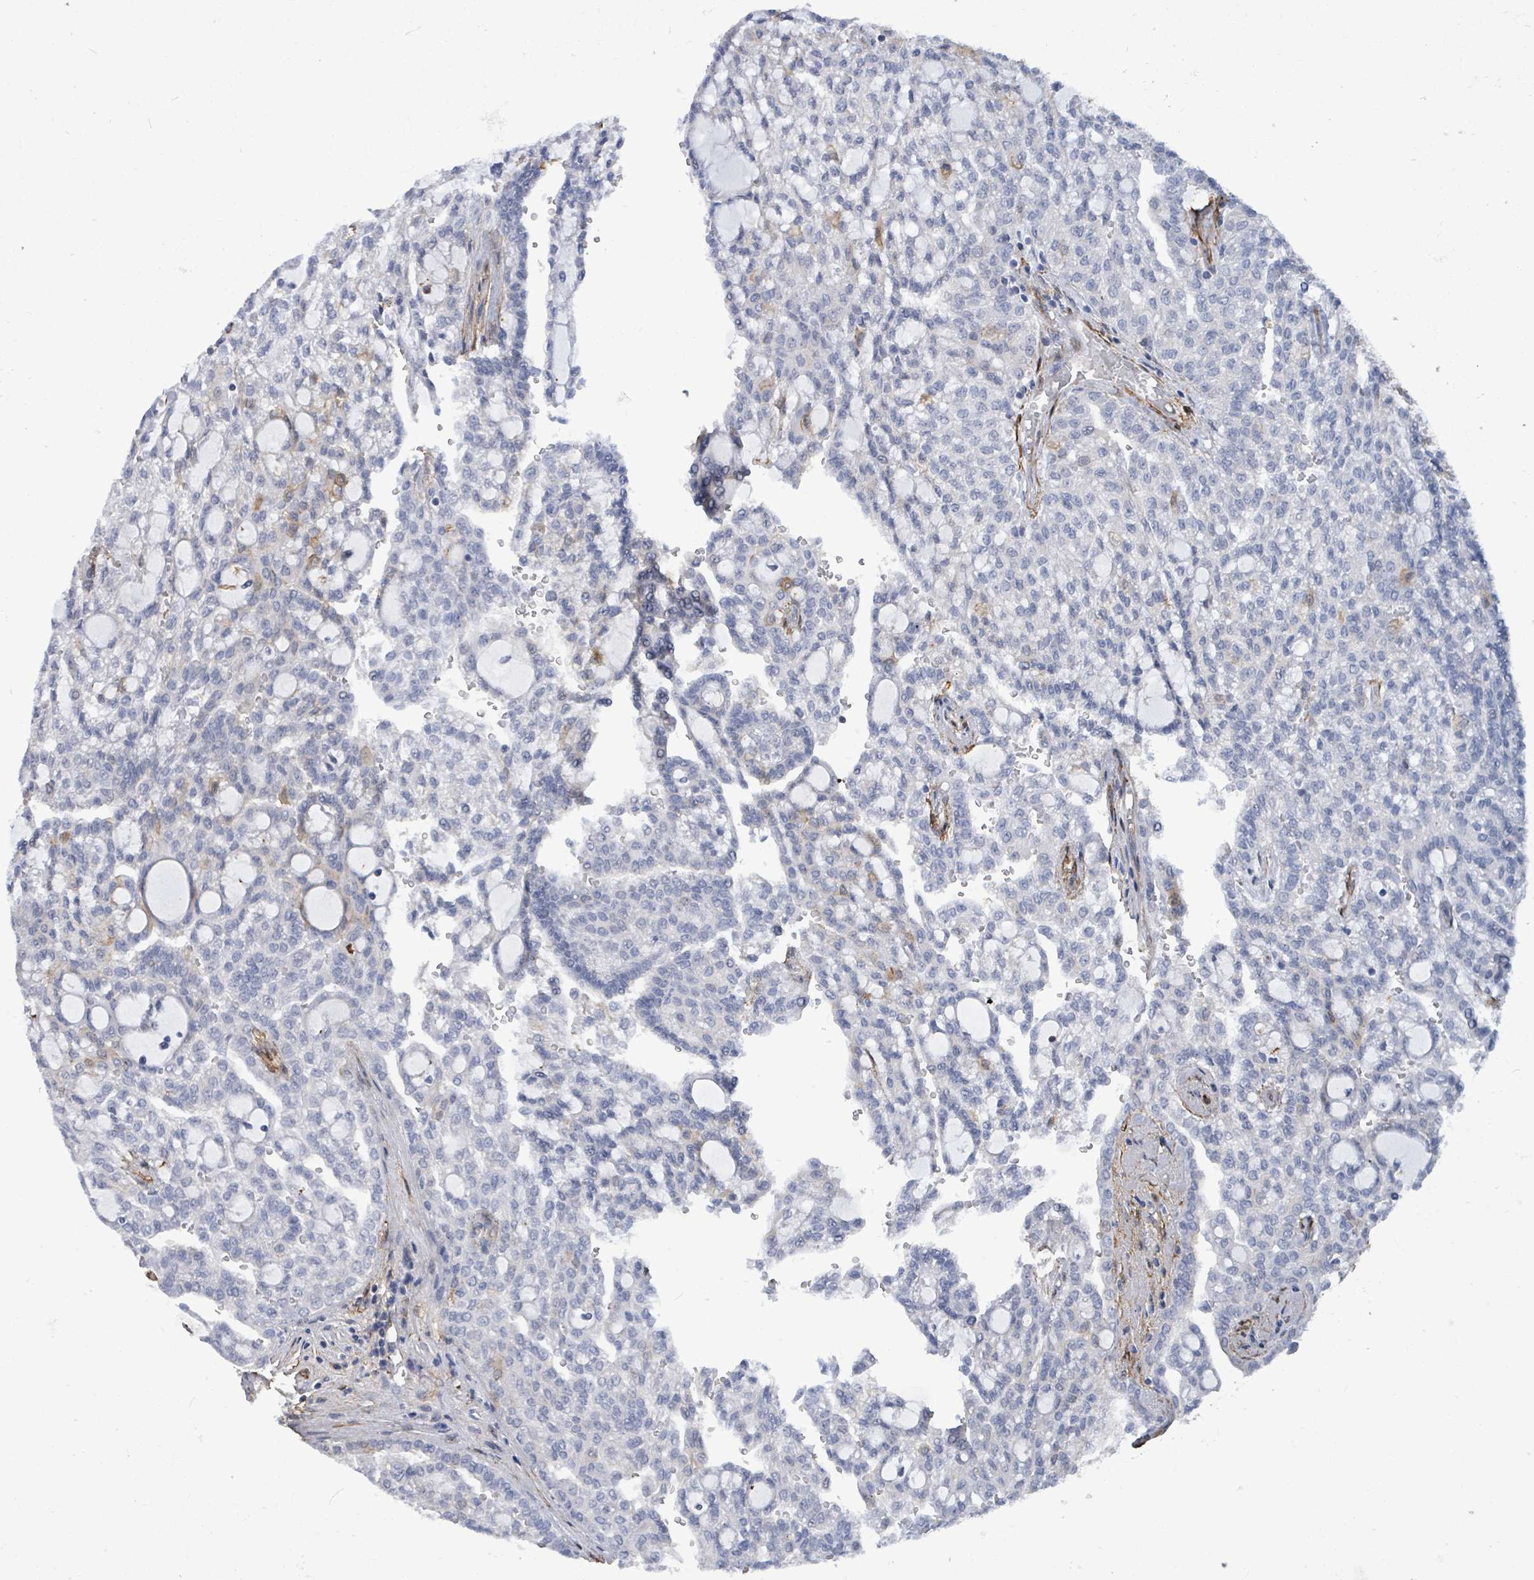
{"staining": {"intensity": "moderate", "quantity": "25%-75%", "location": "cytoplasmic/membranous"}, "tissue": "renal cancer", "cell_type": "Tumor cells", "image_type": "cancer", "snomed": [{"axis": "morphology", "description": "Adenocarcinoma, NOS"}, {"axis": "topography", "description": "Kidney"}], "caption": "Tumor cells display medium levels of moderate cytoplasmic/membranous expression in approximately 25%-75% of cells in adenocarcinoma (renal). Ihc stains the protein in brown and the nuclei are stained blue.", "gene": "PRKRIP1", "patient": {"sex": "male", "age": 63}}